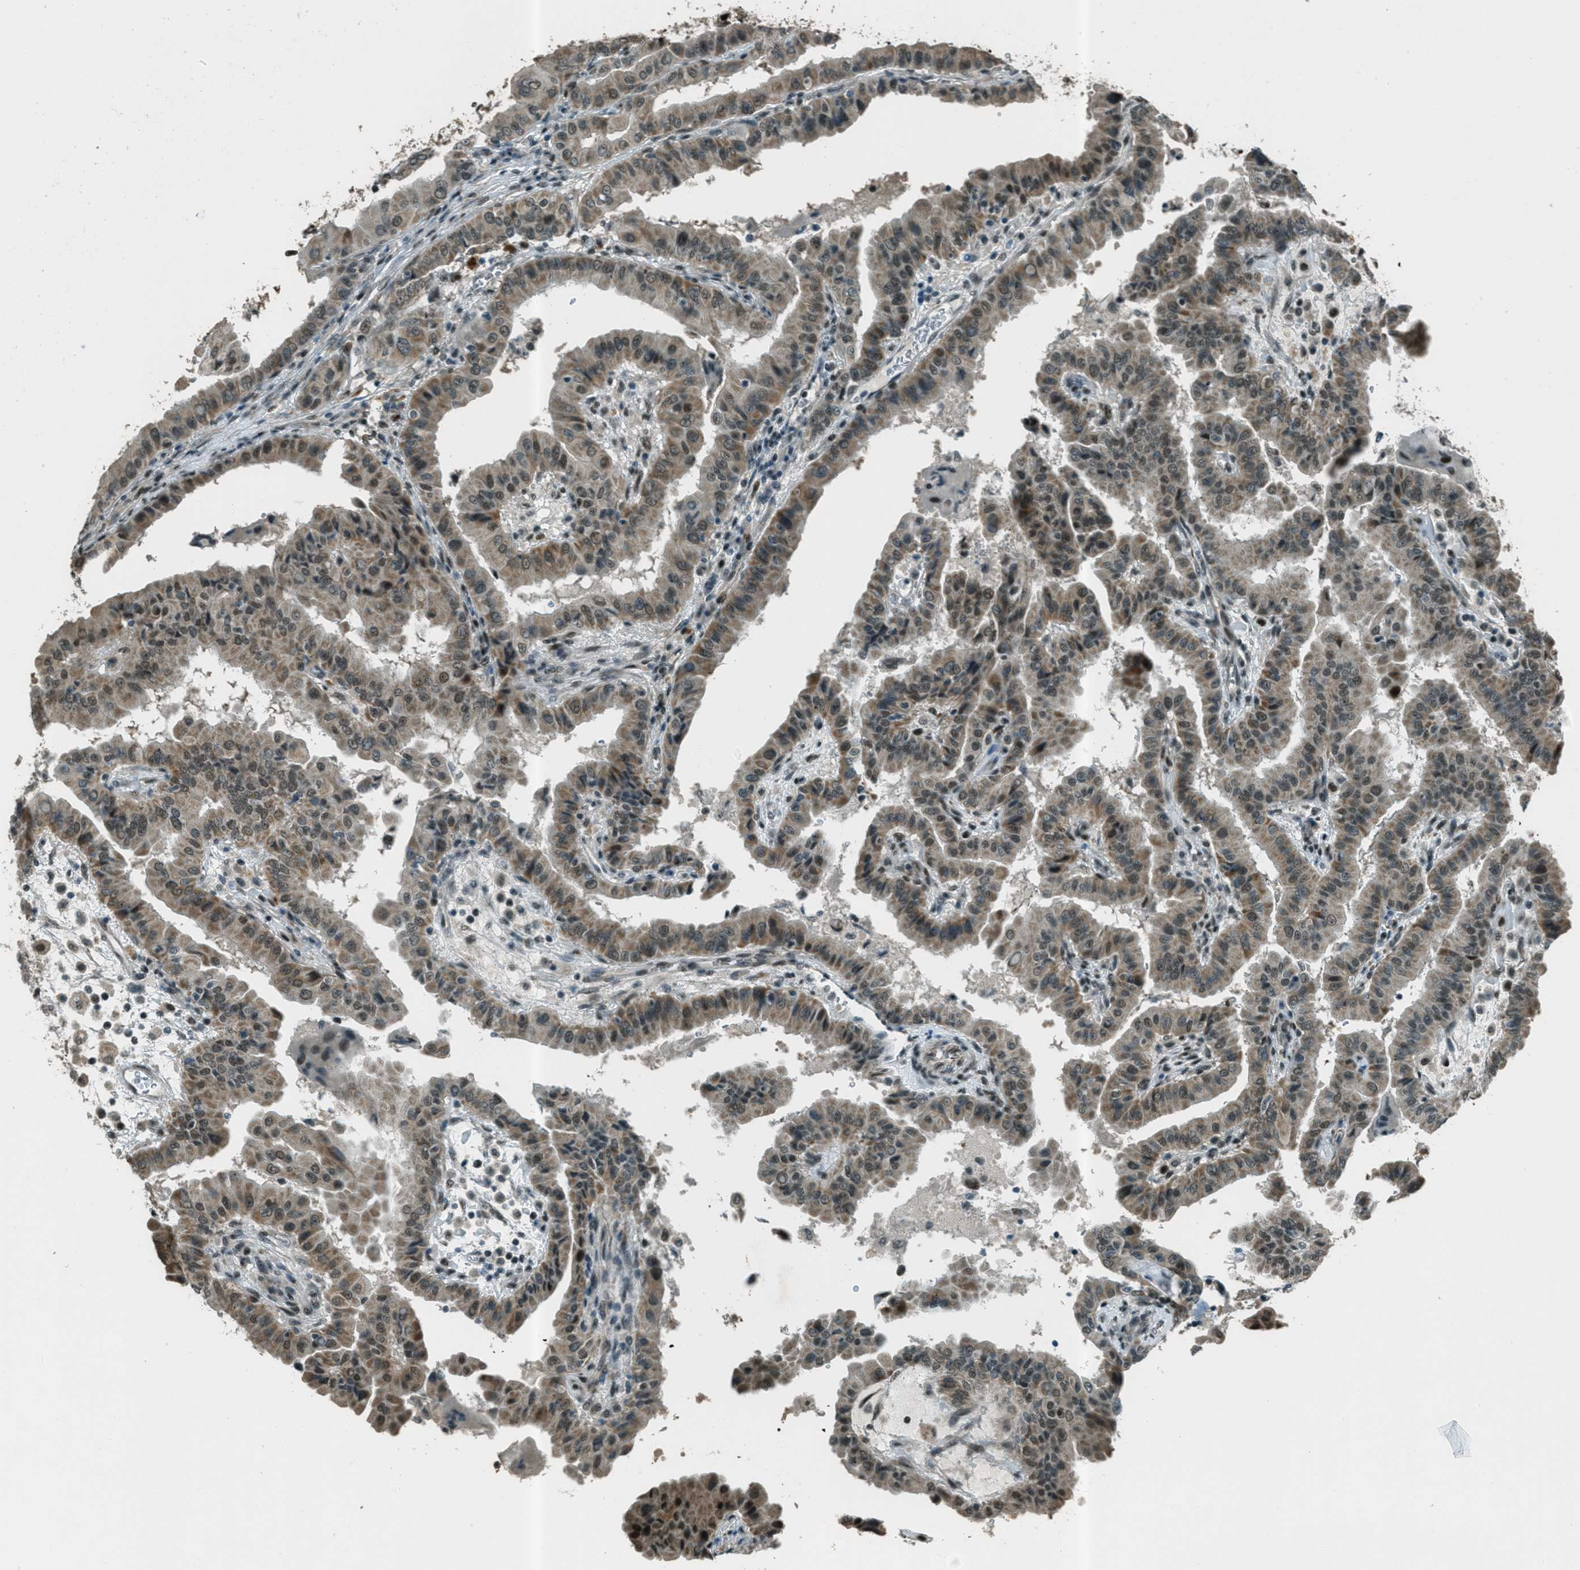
{"staining": {"intensity": "weak", "quantity": ">75%", "location": "cytoplasmic/membranous,nuclear"}, "tissue": "thyroid cancer", "cell_type": "Tumor cells", "image_type": "cancer", "snomed": [{"axis": "morphology", "description": "Papillary adenocarcinoma, NOS"}, {"axis": "topography", "description": "Thyroid gland"}], "caption": "Immunohistochemistry (IHC) micrograph of thyroid papillary adenocarcinoma stained for a protein (brown), which demonstrates low levels of weak cytoplasmic/membranous and nuclear expression in approximately >75% of tumor cells.", "gene": "TARDBP", "patient": {"sex": "male", "age": 33}}